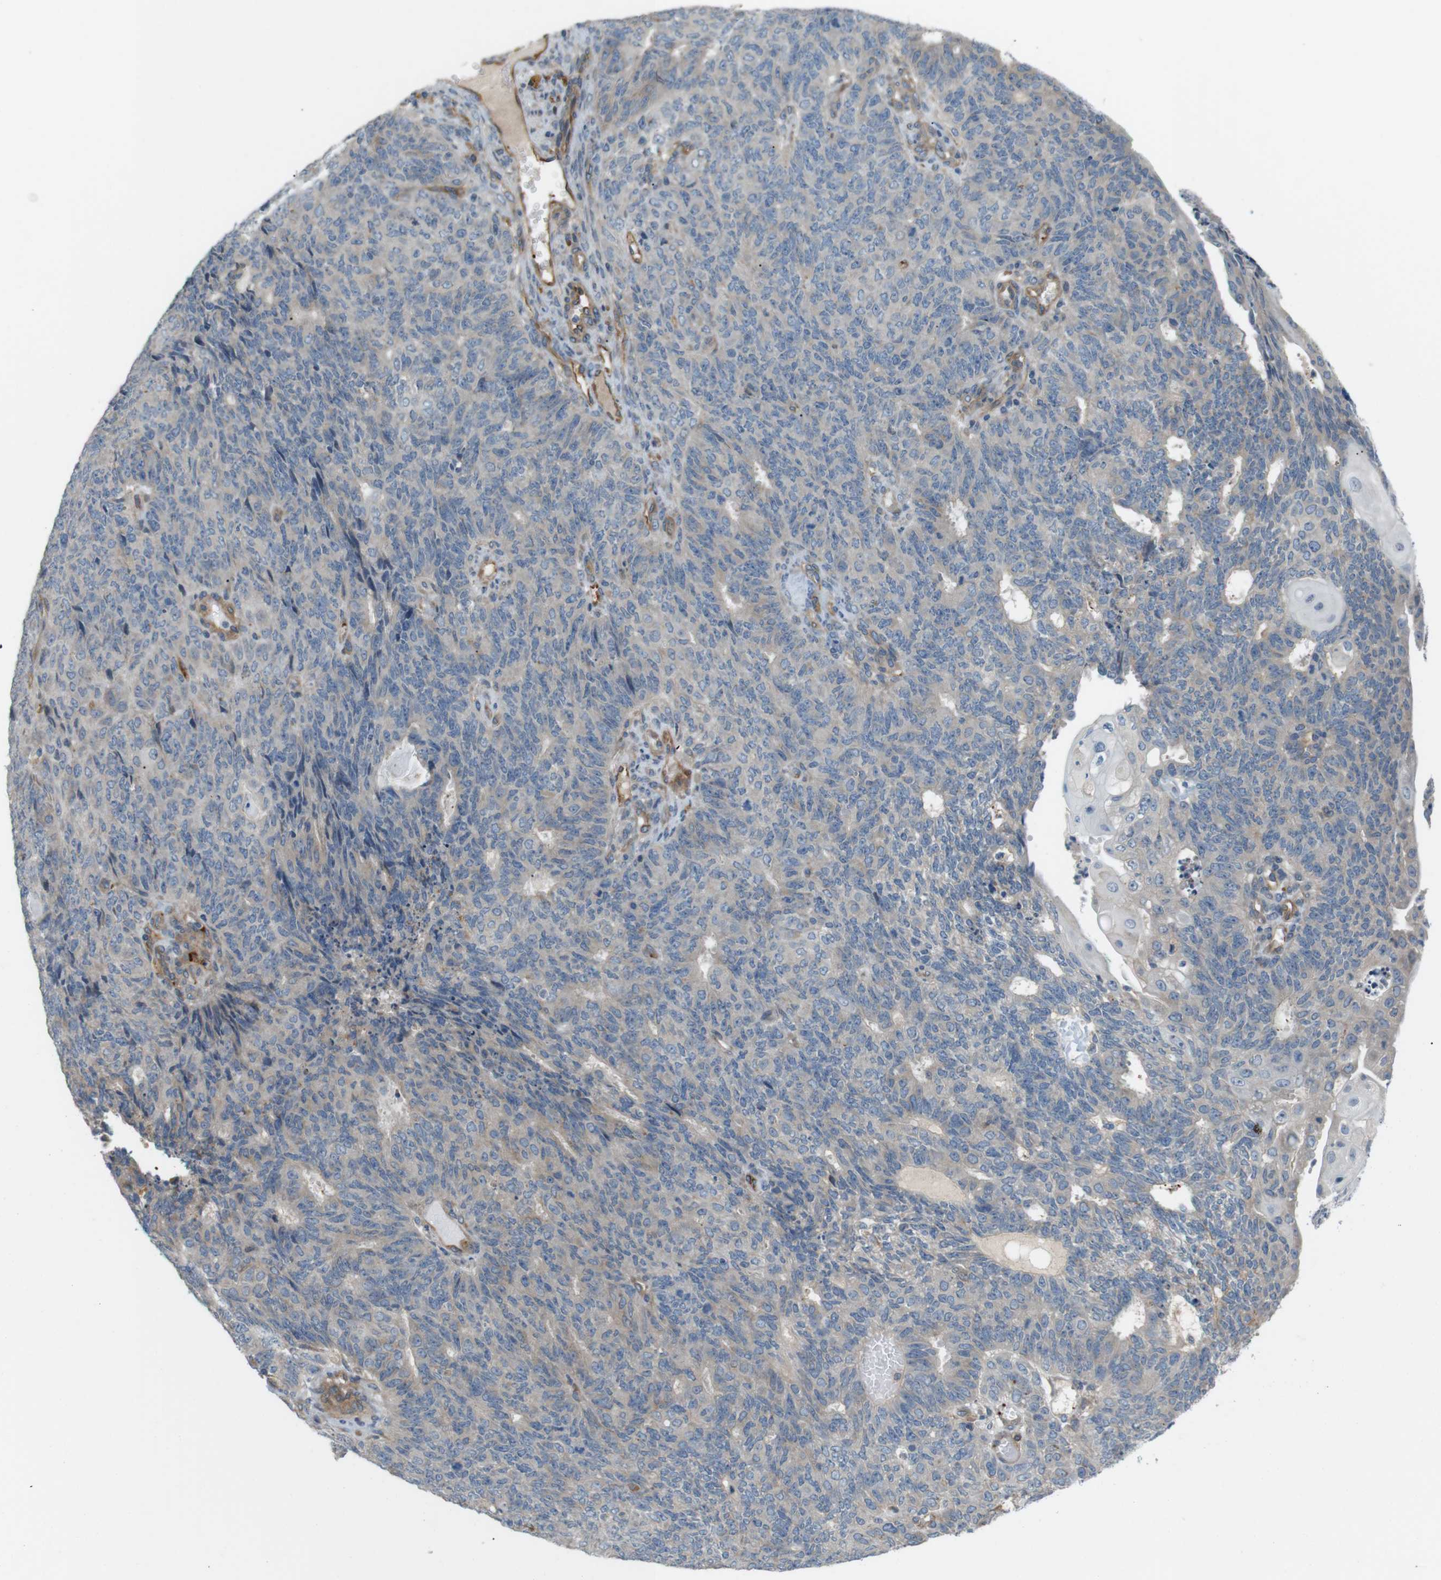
{"staining": {"intensity": "weak", "quantity": ">75%", "location": "cytoplasmic/membranous"}, "tissue": "endometrial cancer", "cell_type": "Tumor cells", "image_type": "cancer", "snomed": [{"axis": "morphology", "description": "Adenocarcinoma, NOS"}, {"axis": "topography", "description": "Endometrium"}], "caption": "Immunohistochemistry photomicrograph of neoplastic tissue: endometrial adenocarcinoma stained using immunohistochemistry (IHC) displays low levels of weak protein expression localized specifically in the cytoplasmic/membranous of tumor cells, appearing as a cytoplasmic/membranous brown color.", "gene": "BVES", "patient": {"sex": "female", "age": 32}}